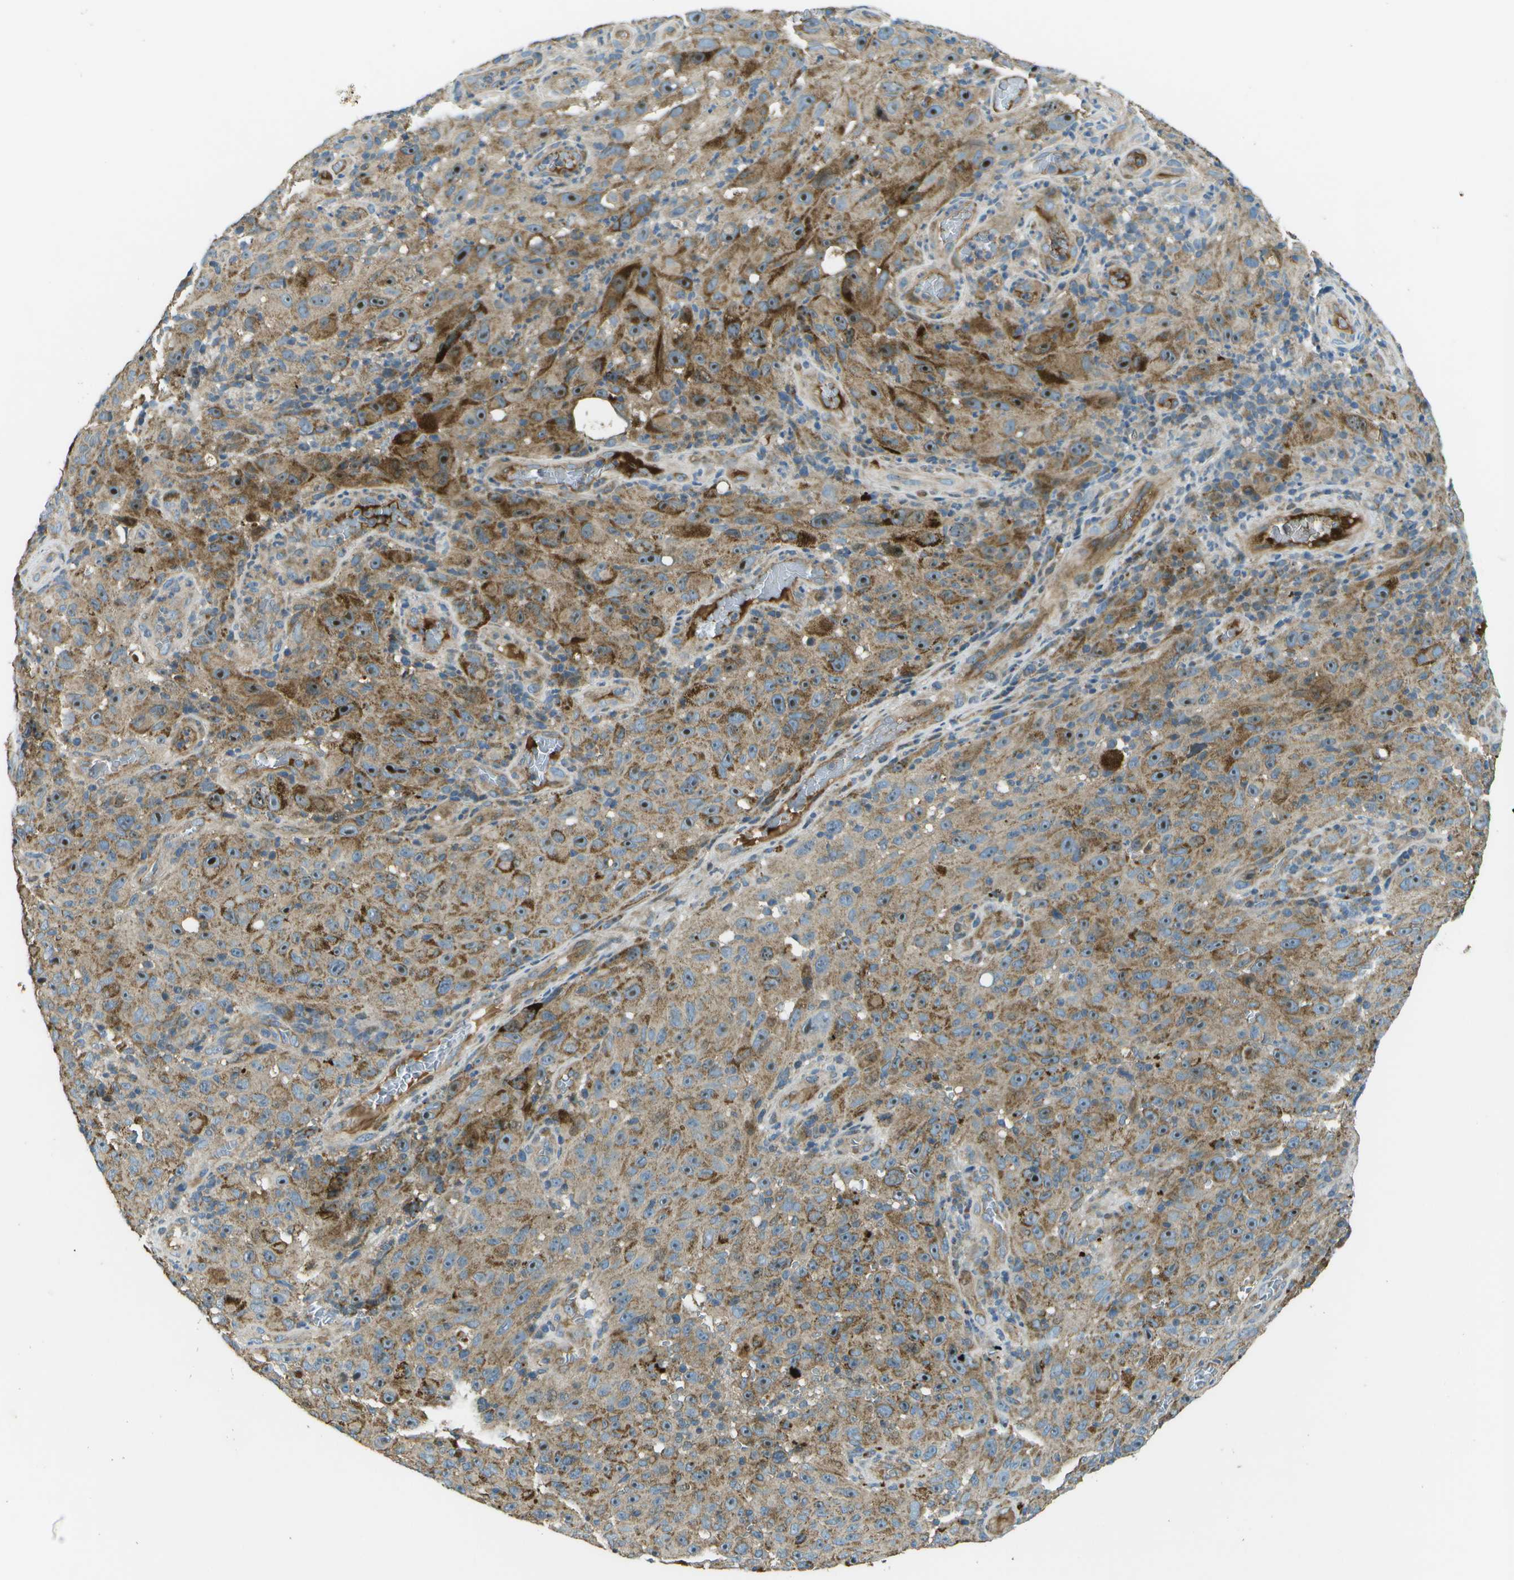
{"staining": {"intensity": "moderate", "quantity": ">75%", "location": "cytoplasmic/membranous,nuclear"}, "tissue": "melanoma", "cell_type": "Tumor cells", "image_type": "cancer", "snomed": [{"axis": "morphology", "description": "Malignant melanoma, NOS"}, {"axis": "topography", "description": "Skin"}], "caption": "The histopathology image exhibits a brown stain indicating the presence of a protein in the cytoplasmic/membranous and nuclear of tumor cells in melanoma.", "gene": "PXYLP1", "patient": {"sex": "female", "age": 82}}